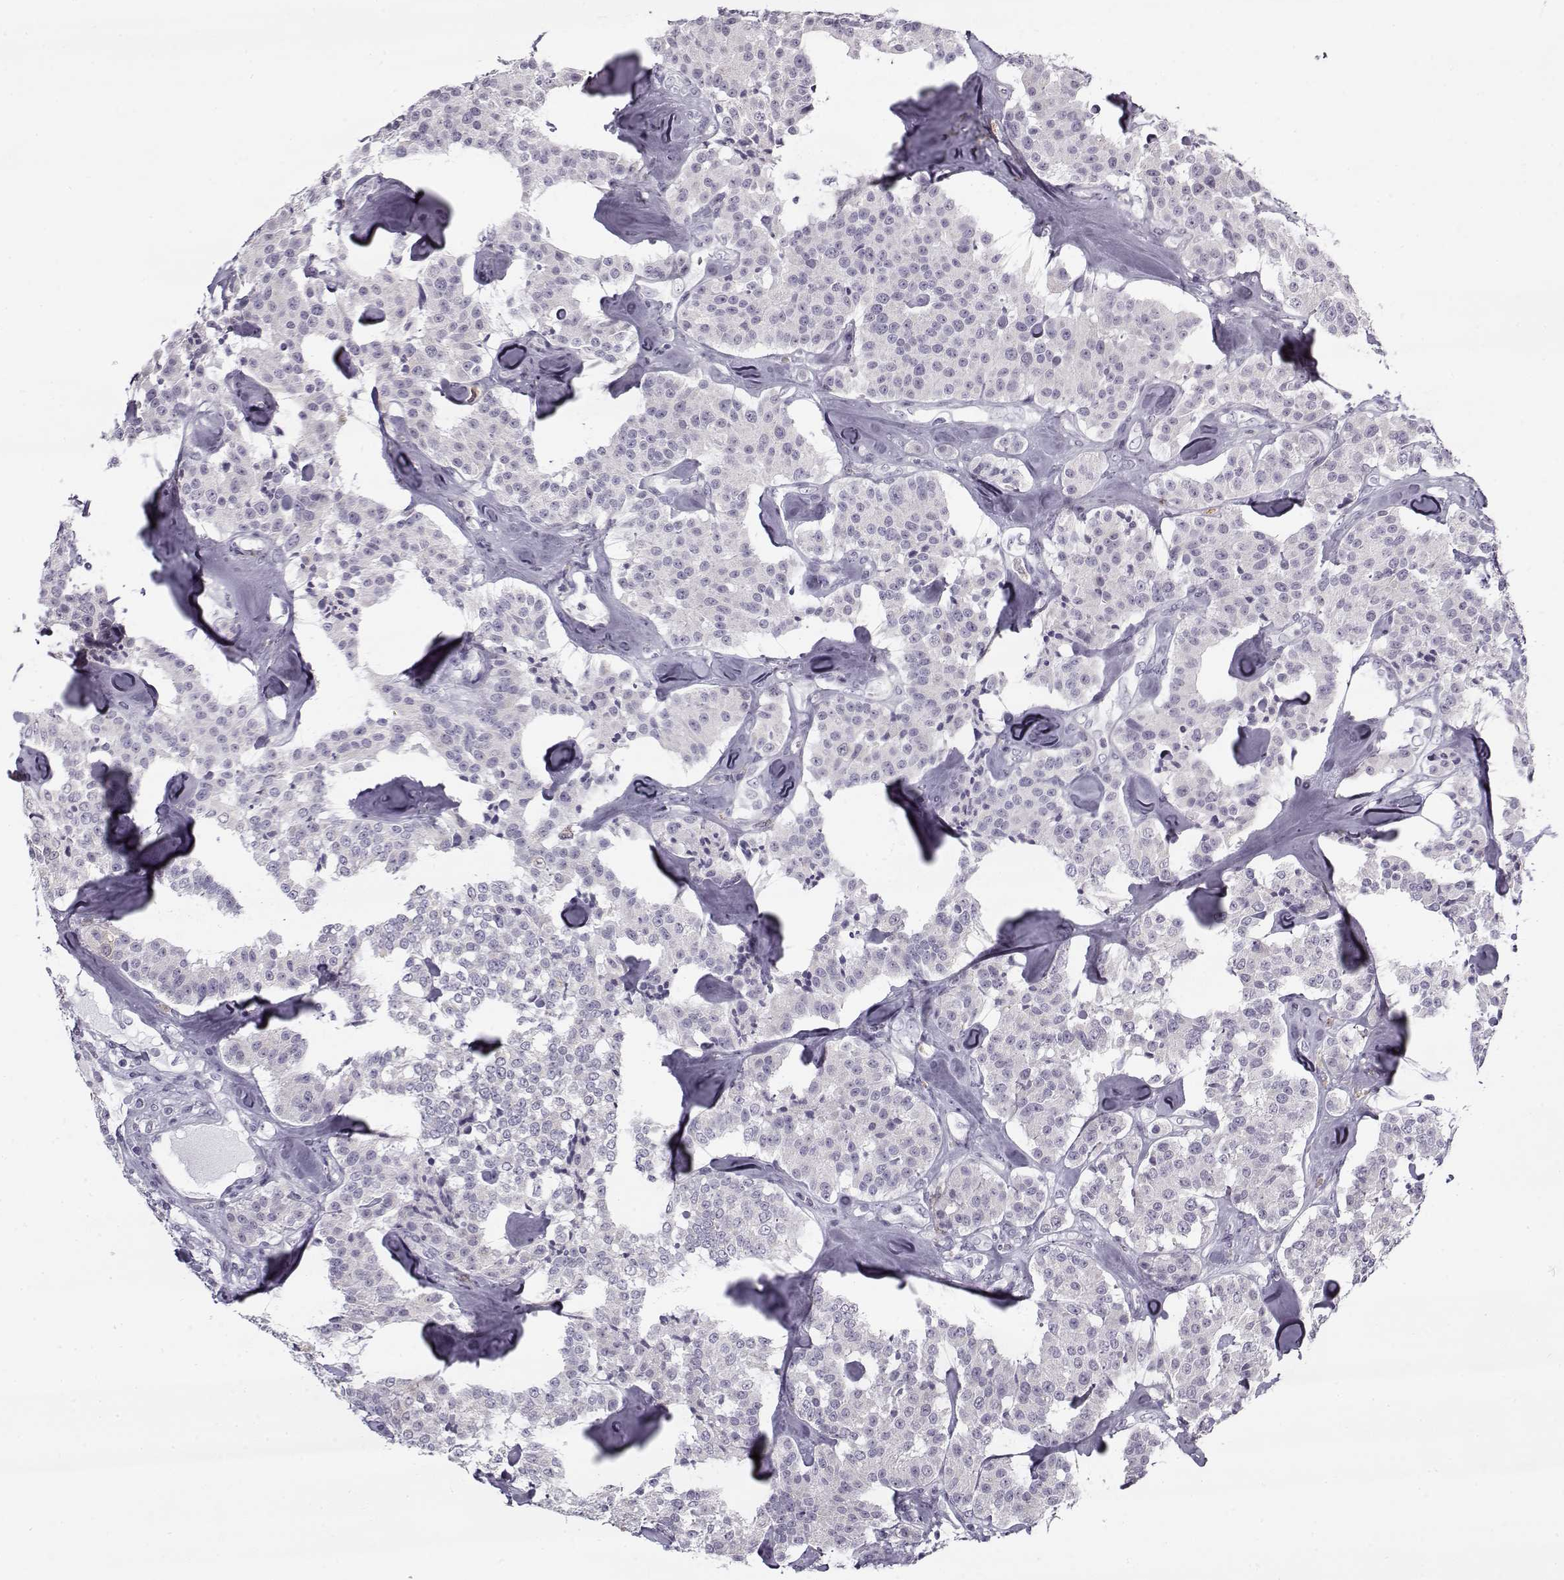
{"staining": {"intensity": "negative", "quantity": "none", "location": "none"}, "tissue": "carcinoid", "cell_type": "Tumor cells", "image_type": "cancer", "snomed": [{"axis": "morphology", "description": "Carcinoid, malignant, NOS"}, {"axis": "topography", "description": "Pancreas"}], "caption": "An IHC micrograph of malignant carcinoid is shown. There is no staining in tumor cells of malignant carcinoid. (Brightfield microscopy of DAB (3,3'-diaminobenzidine) immunohistochemistry at high magnification).", "gene": "SNCA", "patient": {"sex": "male", "age": 41}}